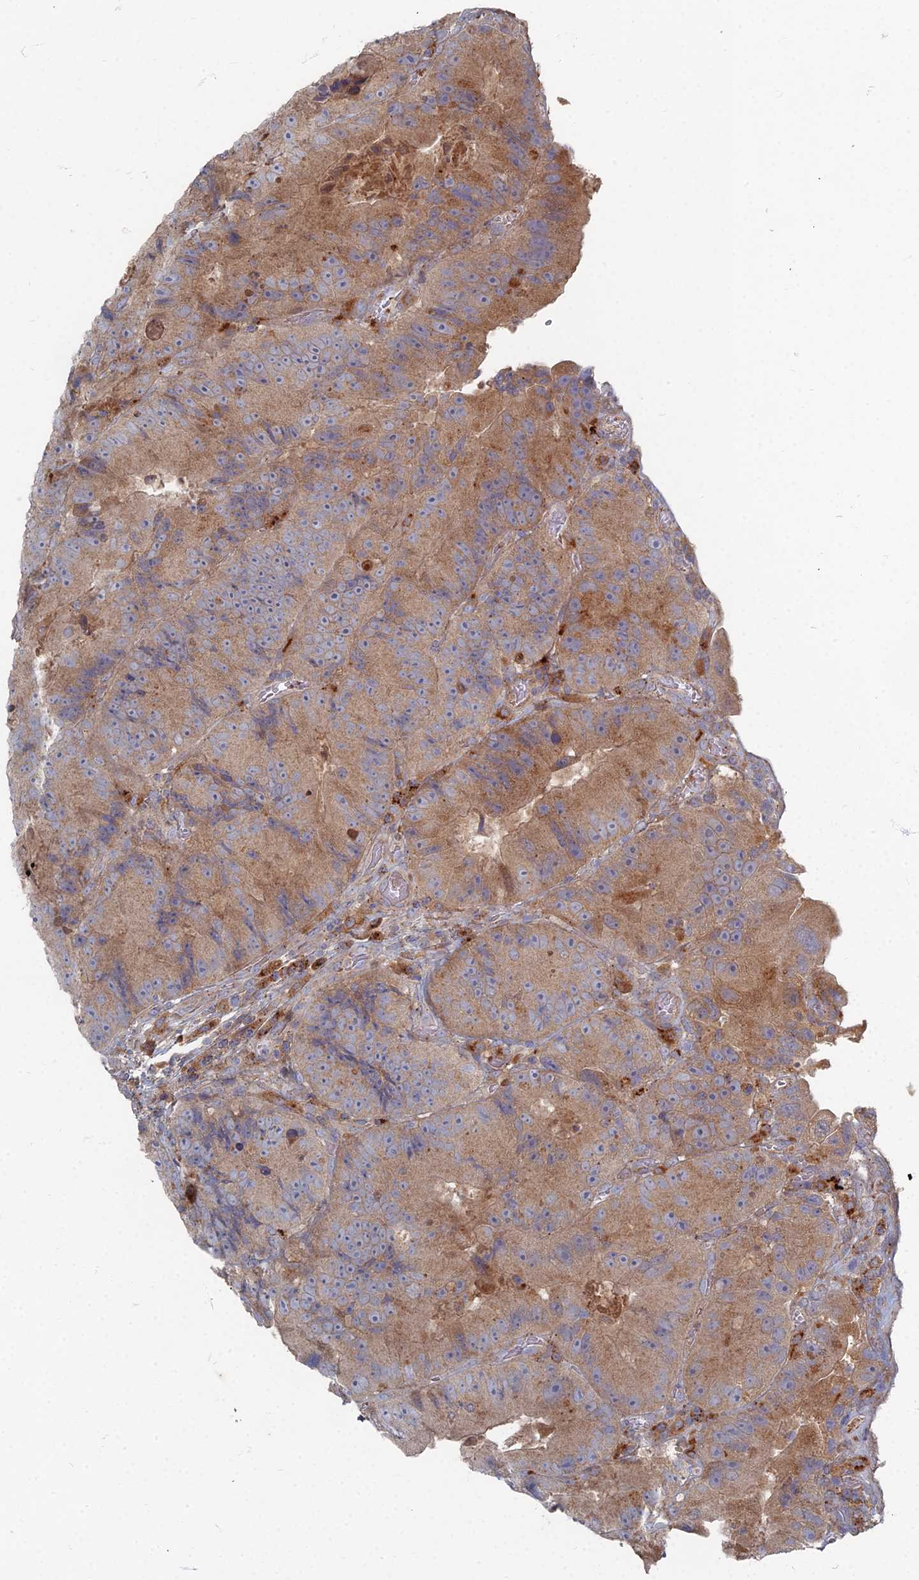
{"staining": {"intensity": "moderate", "quantity": ">75%", "location": "cytoplasmic/membranous"}, "tissue": "colorectal cancer", "cell_type": "Tumor cells", "image_type": "cancer", "snomed": [{"axis": "morphology", "description": "Adenocarcinoma, NOS"}, {"axis": "topography", "description": "Colon"}], "caption": "Protein expression by immunohistochemistry displays moderate cytoplasmic/membranous staining in approximately >75% of tumor cells in adenocarcinoma (colorectal).", "gene": "PPCDC", "patient": {"sex": "female", "age": 86}}